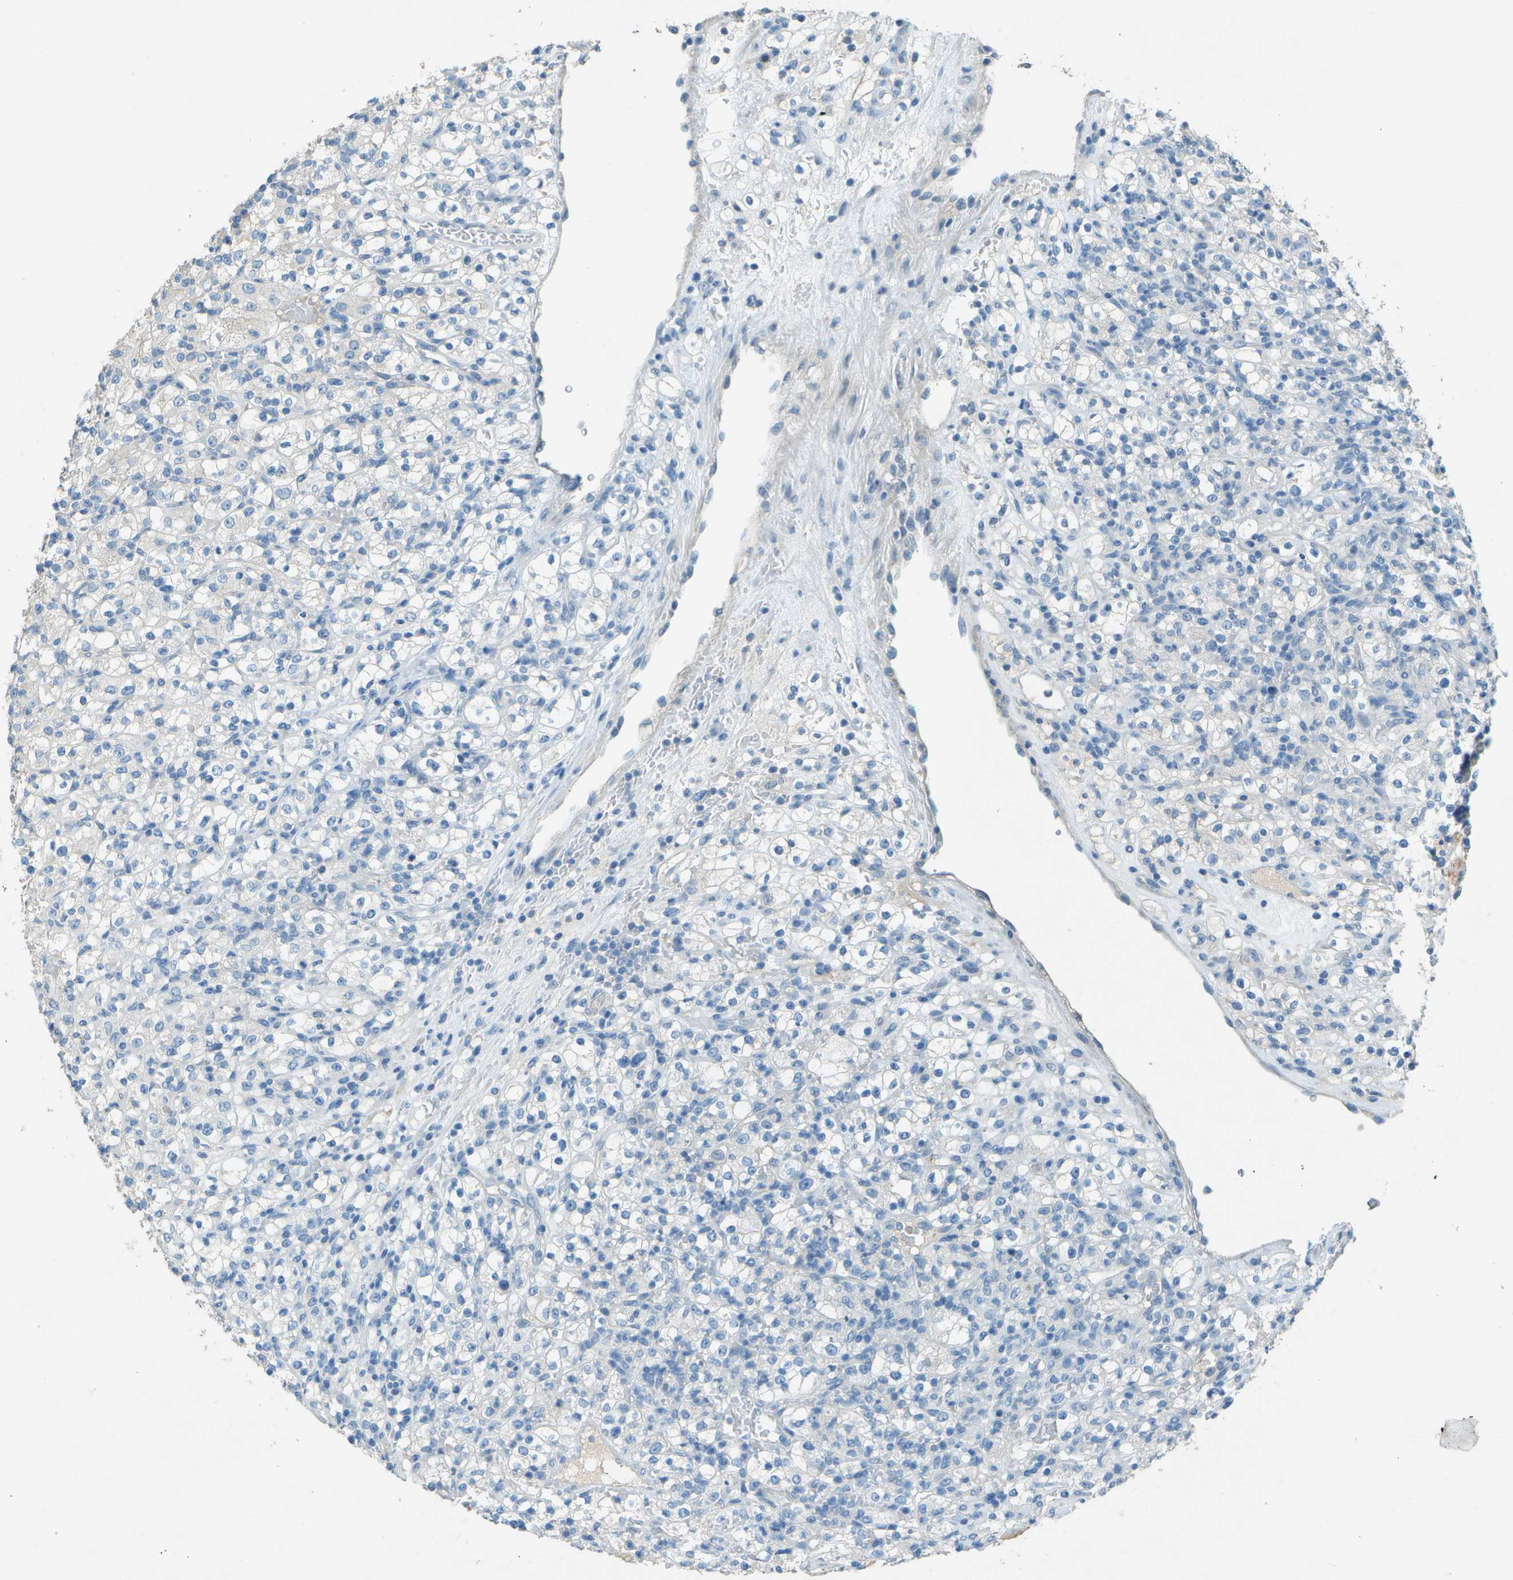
{"staining": {"intensity": "negative", "quantity": "none", "location": "none"}, "tissue": "renal cancer", "cell_type": "Tumor cells", "image_type": "cancer", "snomed": [{"axis": "morphology", "description": "Normal tissue, NOS"}, {"axis": "morphology", "description": "Adenocarcinoma, NOS"}, {"axis": "topography", "description": "Kidney"}], "caption": "Immunohistochemistry histopathology image of neoplastic tissue: human renal cancer stained with DAB shows no significant protein expression in tumor cells. (DAB (3,3'-diaminobenzidine) immunohistochemistry (IHC) visualized using brightfield microscopy, high magnification).", "gene": "LGI2", "patient": {"sex": "female", "age": 72}}